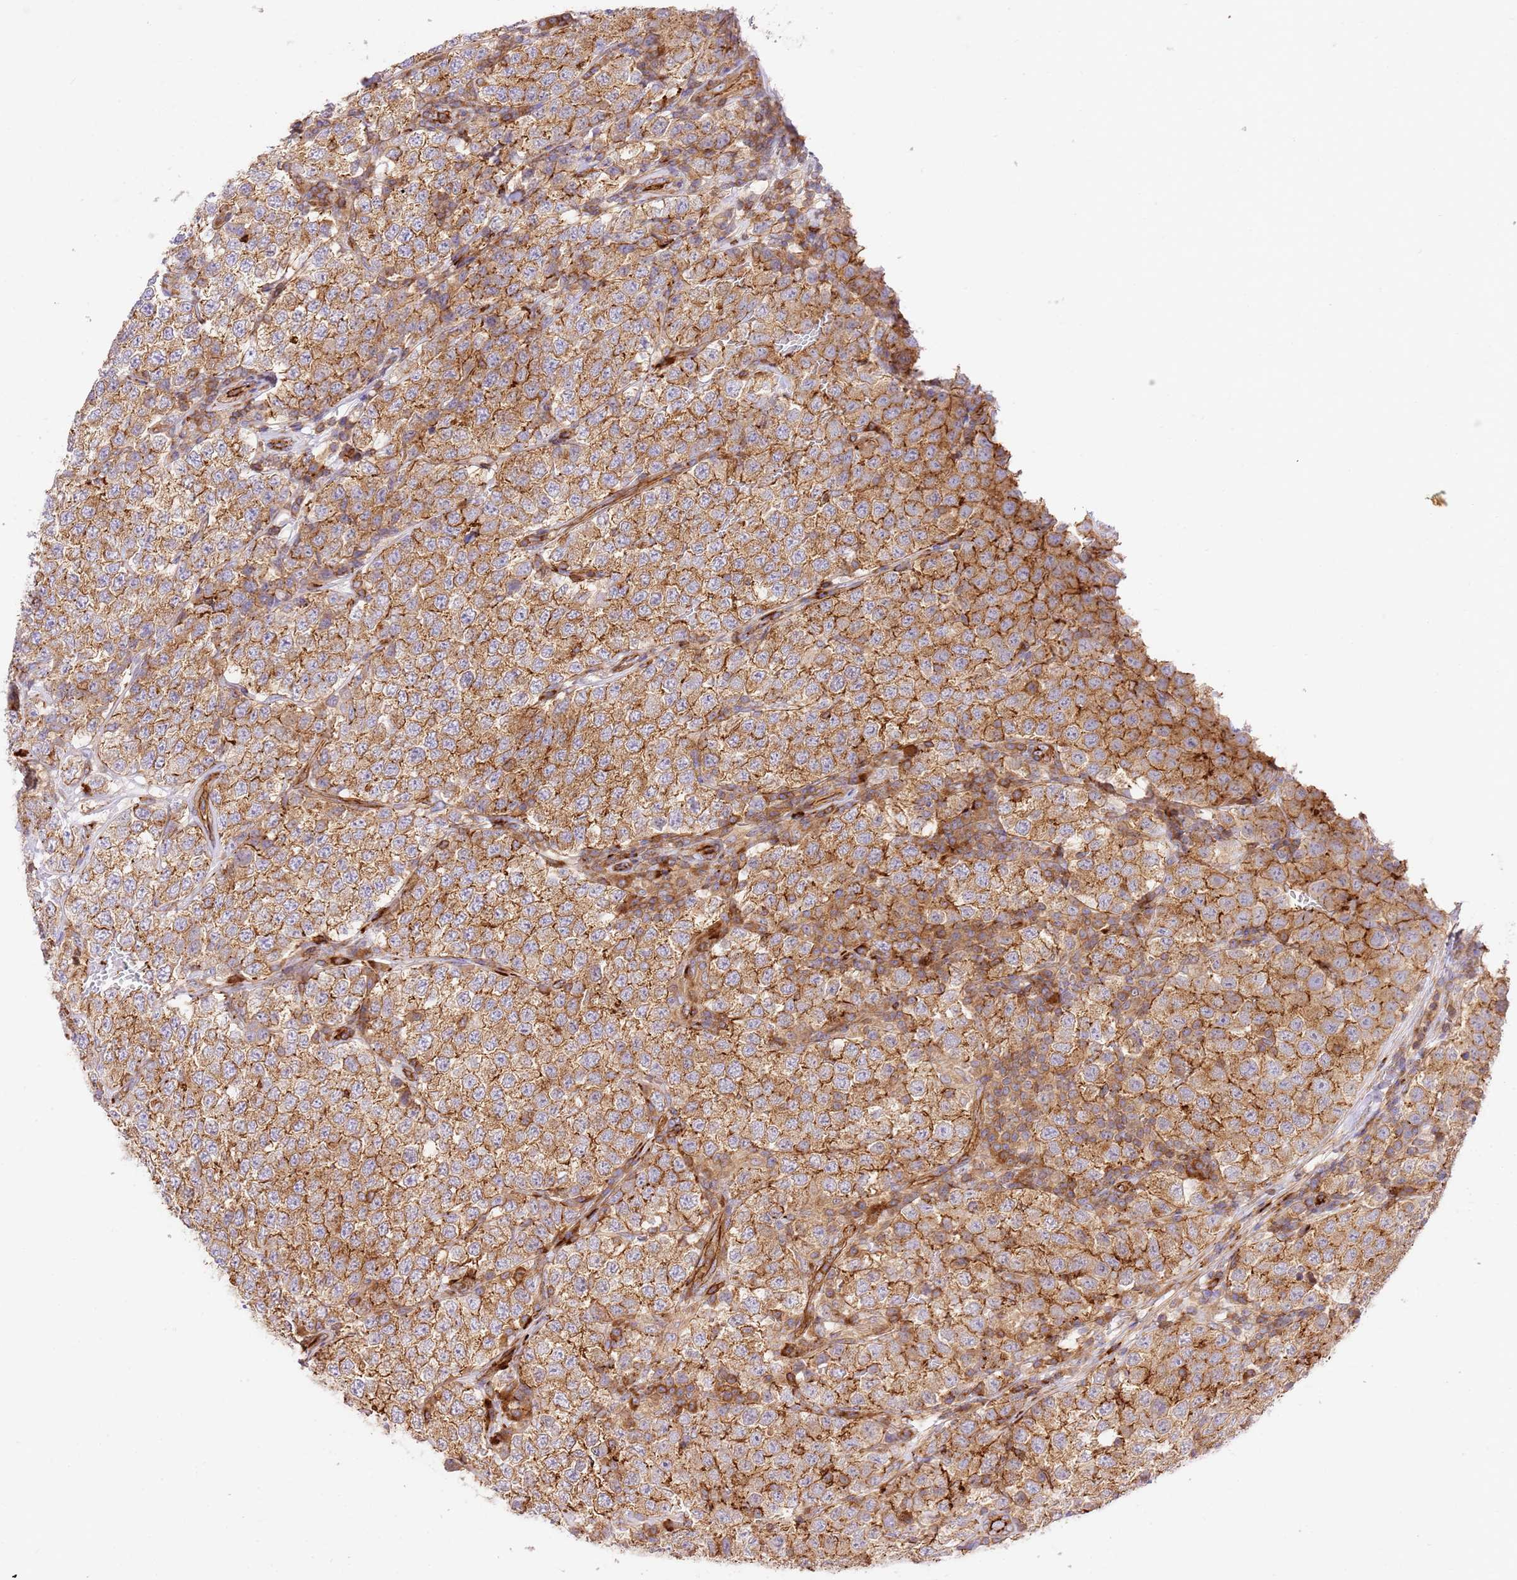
{"staining": {"intensity": "moderate", "quantity": ">75%", "location": "cytoplasmic/membranous"}, "tissue": "testis cancer", "cell_type": "Tumor cells", "image_type": "cancer", "snomed": [{"axis": "morphology", "description": "Seminoma, NOS"}, {"axis": "topography", "description": "Testis"}], "caption": "Immunohistochemistry of testis cancer demonstrates medium levels of moderate cytoplasmic/membranous staining in approximately >75% of tumor cells. Nuclei are stained in blue.", "gene": "EFCAB8", "patient": {"sex": "male", "age": 34}}